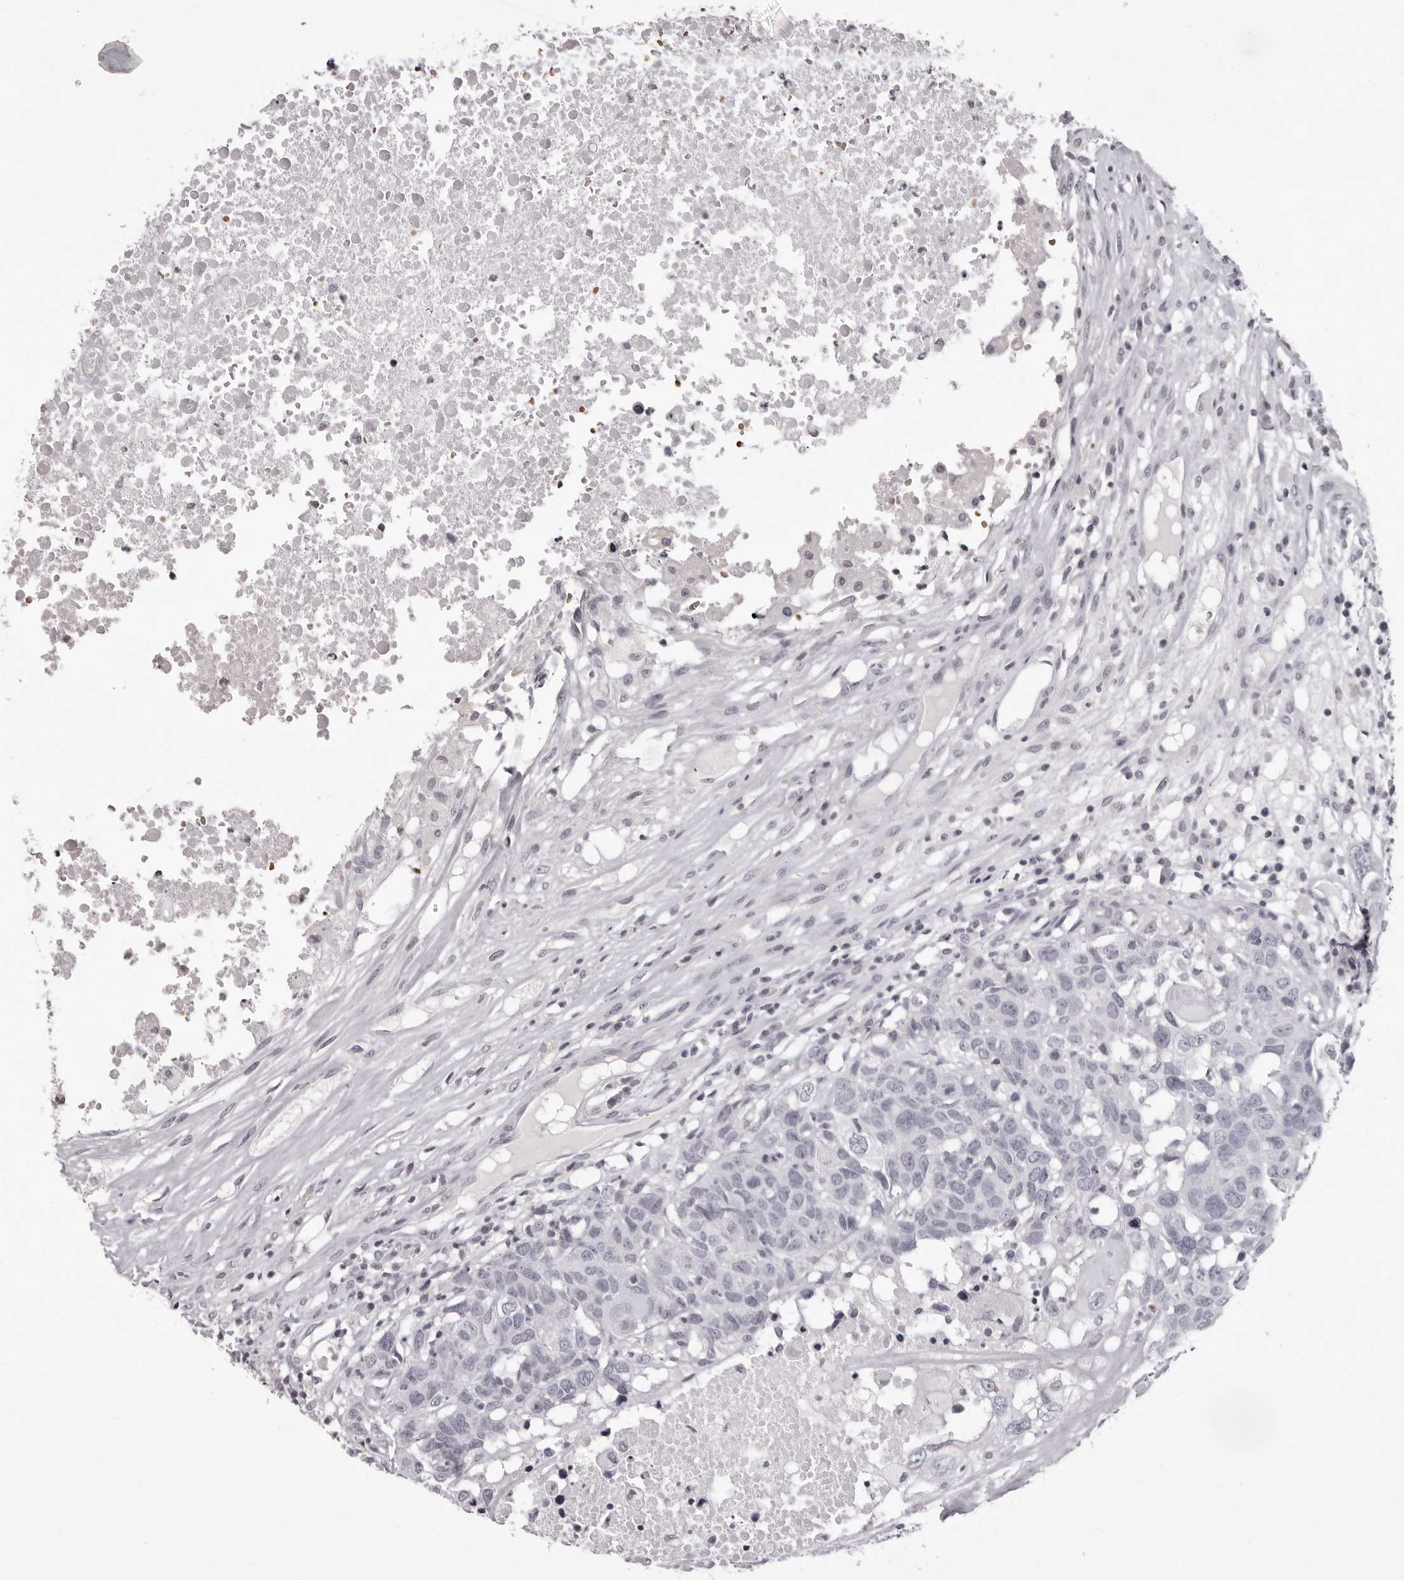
{"staining": {"intensity": "negative", "quantity": "none", "location": "none"}, "tissue": "head and neck cancer", "cell_type": "Tumor cells", "image_type": "cancer", "snomed": [{"axis": "morphology", "description": "Squamous cell carcinoma, NOS"}, {"axis": "topography", "description": "Head-Neck"}], "caption": "This is a image of immunohistochemistry staining of head and neck squamous cell carcinoma, which shows no expression in tumor cells.", "gene": "C8orf74", "patient": {"sex": "male", "age": 66}}